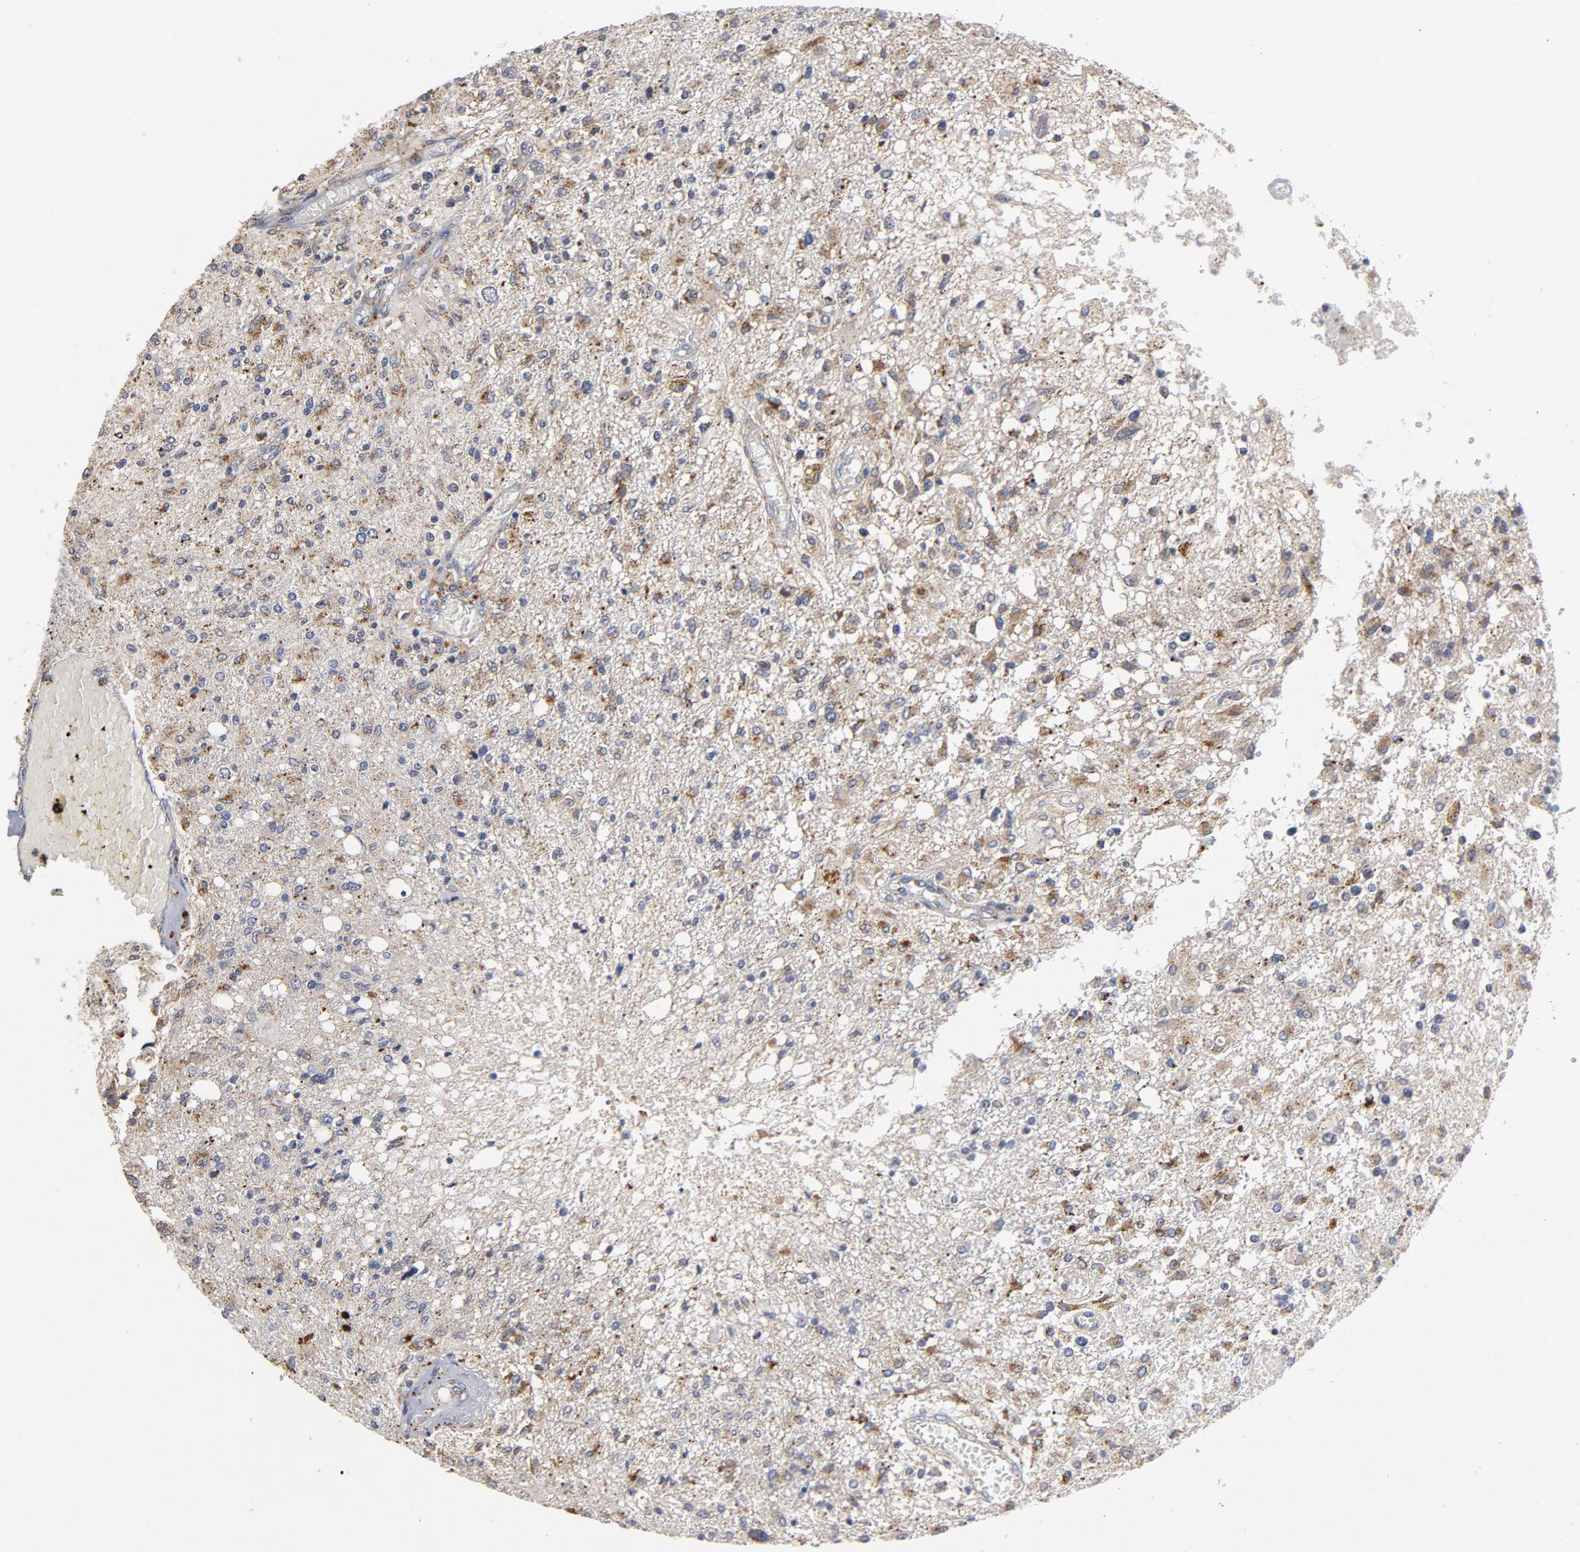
{"staining": {"intensity": "moderate", "quantity": "25%-75%", "location": "cytoplasmic/membranous"}, "tissue": "glioma", "cell_type": "Tumor cells", "image_type": "cancer", "snomed": [{"axis": "morphology", "description": "Glioma, malignant, High grade"}, {"axis": "topography", "description": "Cerebral cortex"}], "caption": "The histopathology image demonstrates staining of malignant glioma (high-grade), revealing moderate cytoplasmic/membranous protein positivity (brown color) within tumor cells.", "gene": "AKT2", "patient": {"sex": "male", "age": 76}}